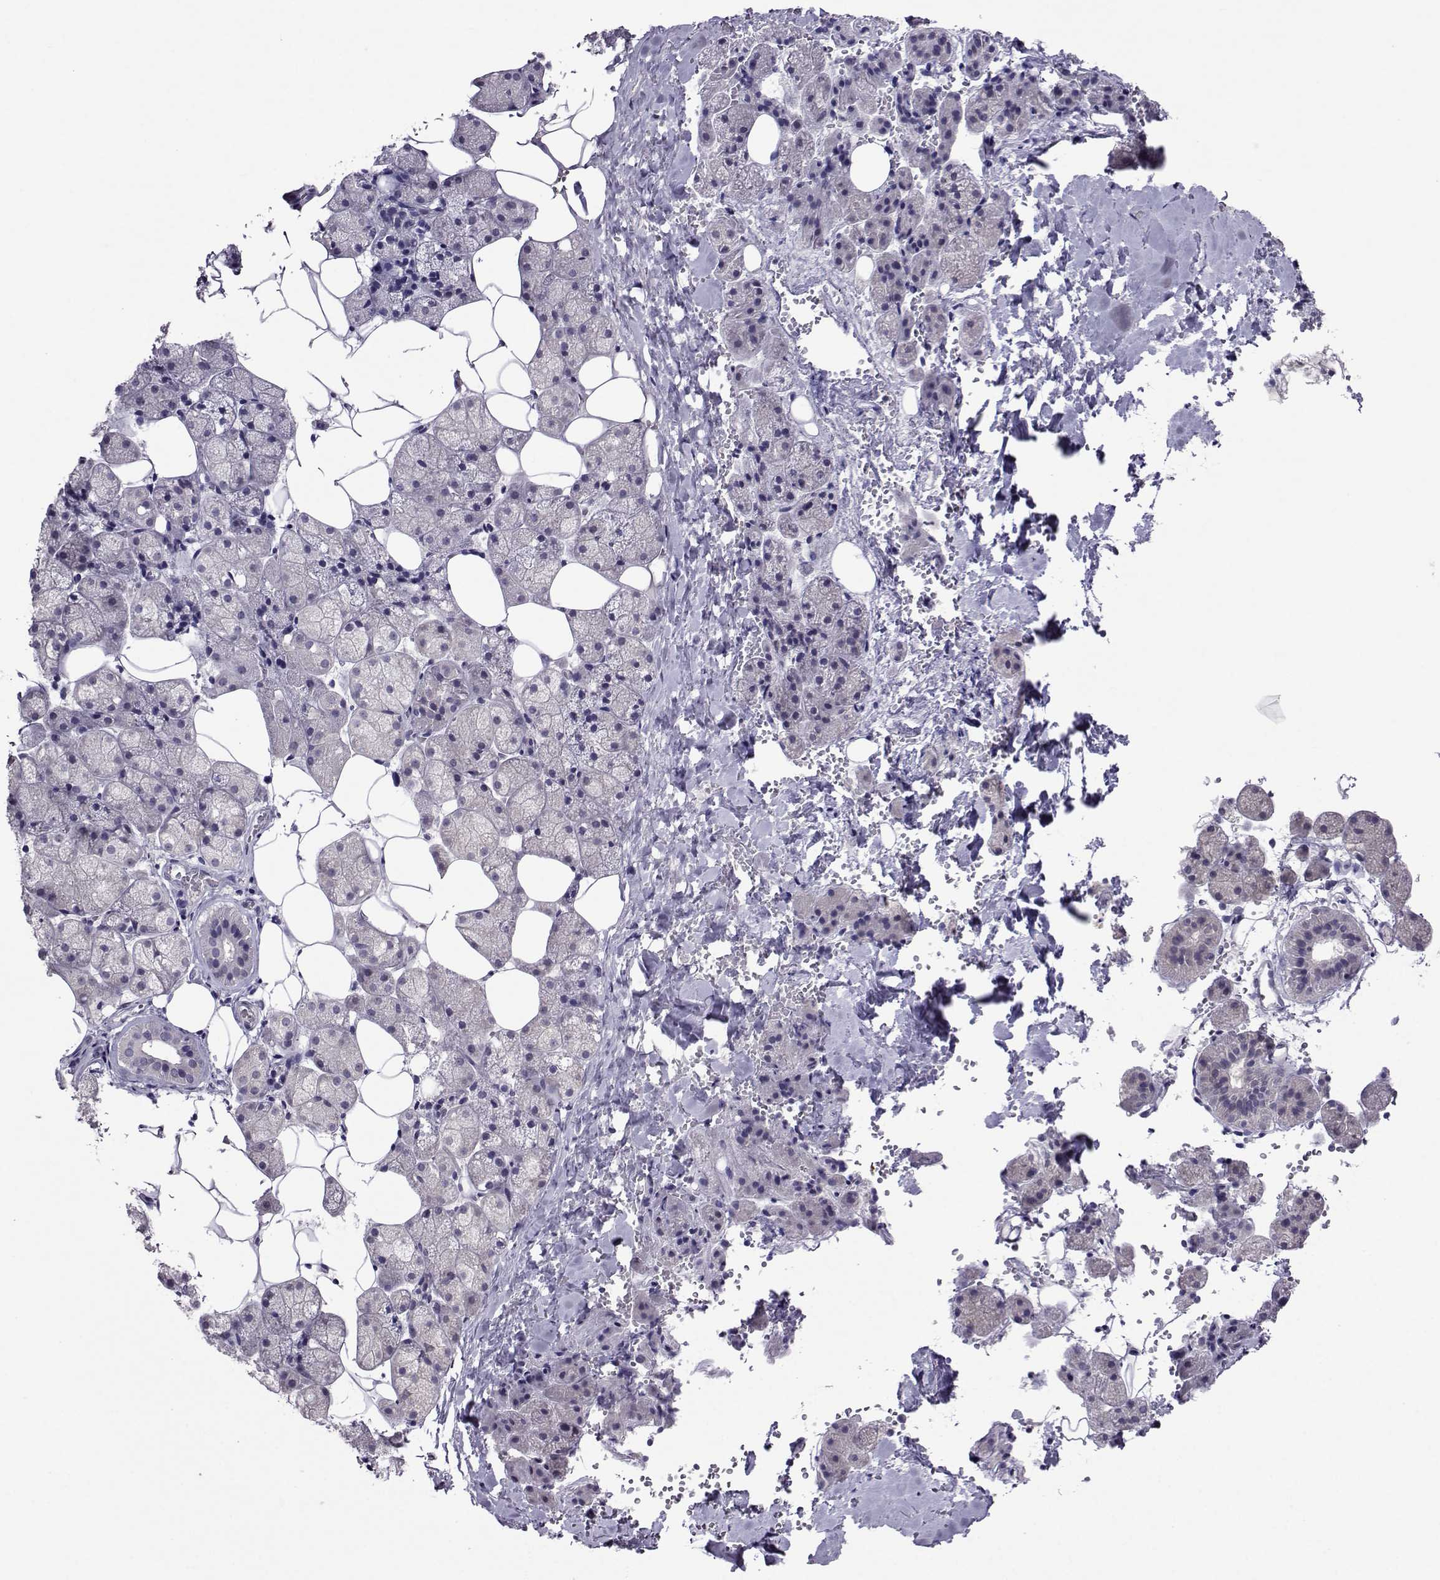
{"staining": {"intensity": "negative", "quantity": "none", "location": "none"}, "tissue": "salivary gland", "cell_type": "Glandular cells", "image_type": "normal", "snomed": [{"axis": "morphology", "description": "Normal tissue, NOS"}, {"axis": "topography", "description": "Salivary gland"}], "caption": "Protein analysis of normal salivary gland displays no significant positivity in glandular cells.", "gene": "DDX20", "patient": {"sex": "male", "age": 38}}